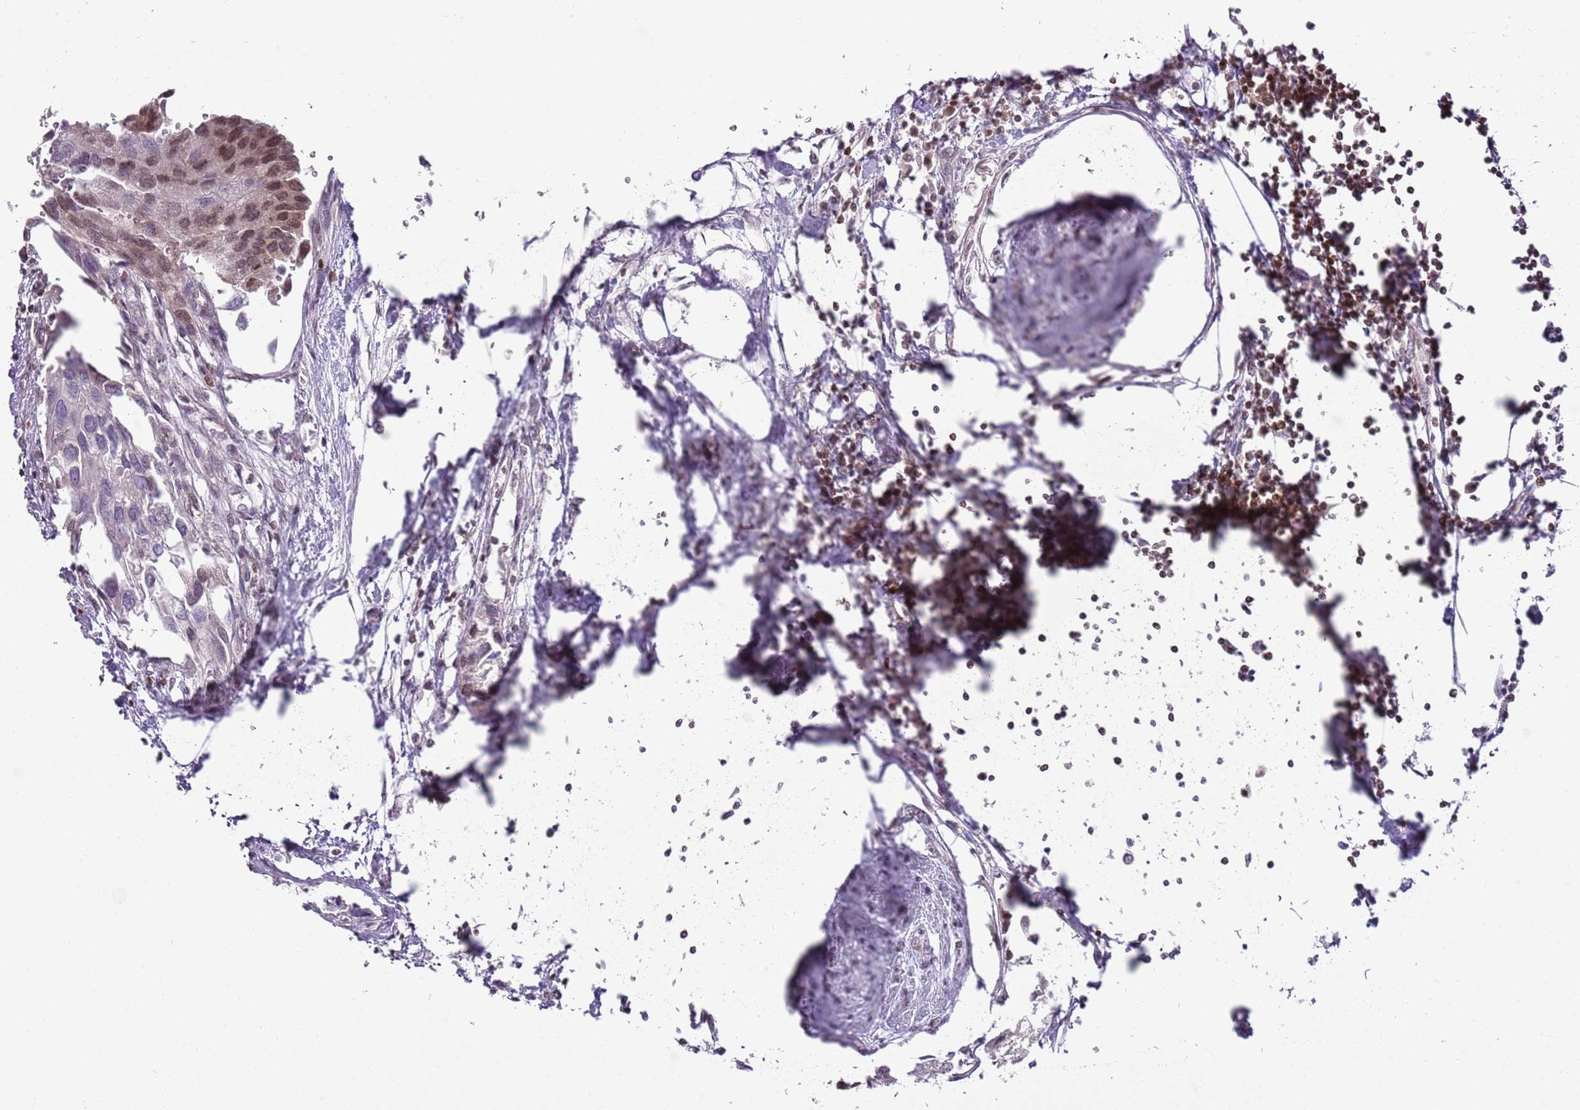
{"staining": {"intensity": "weak", "quantity": "<25%", "location": "nuclear"}, "tissue": "urothelial cancer", "cell_type": "Tumor cells", "image_type": "cancer", "snomed": [{"axis": "morphology", "description": "Urothelial carcinoma, High grade"}, {"axis": "topography", "description": "Urinary bladder"}], "caption": "High-grade urothelial carcinoma was stained to show a protein in brown. There is no significant staining in tumor cells.", "gene": "SELENOH", "patient": {"sex": "male", "age": 64}}